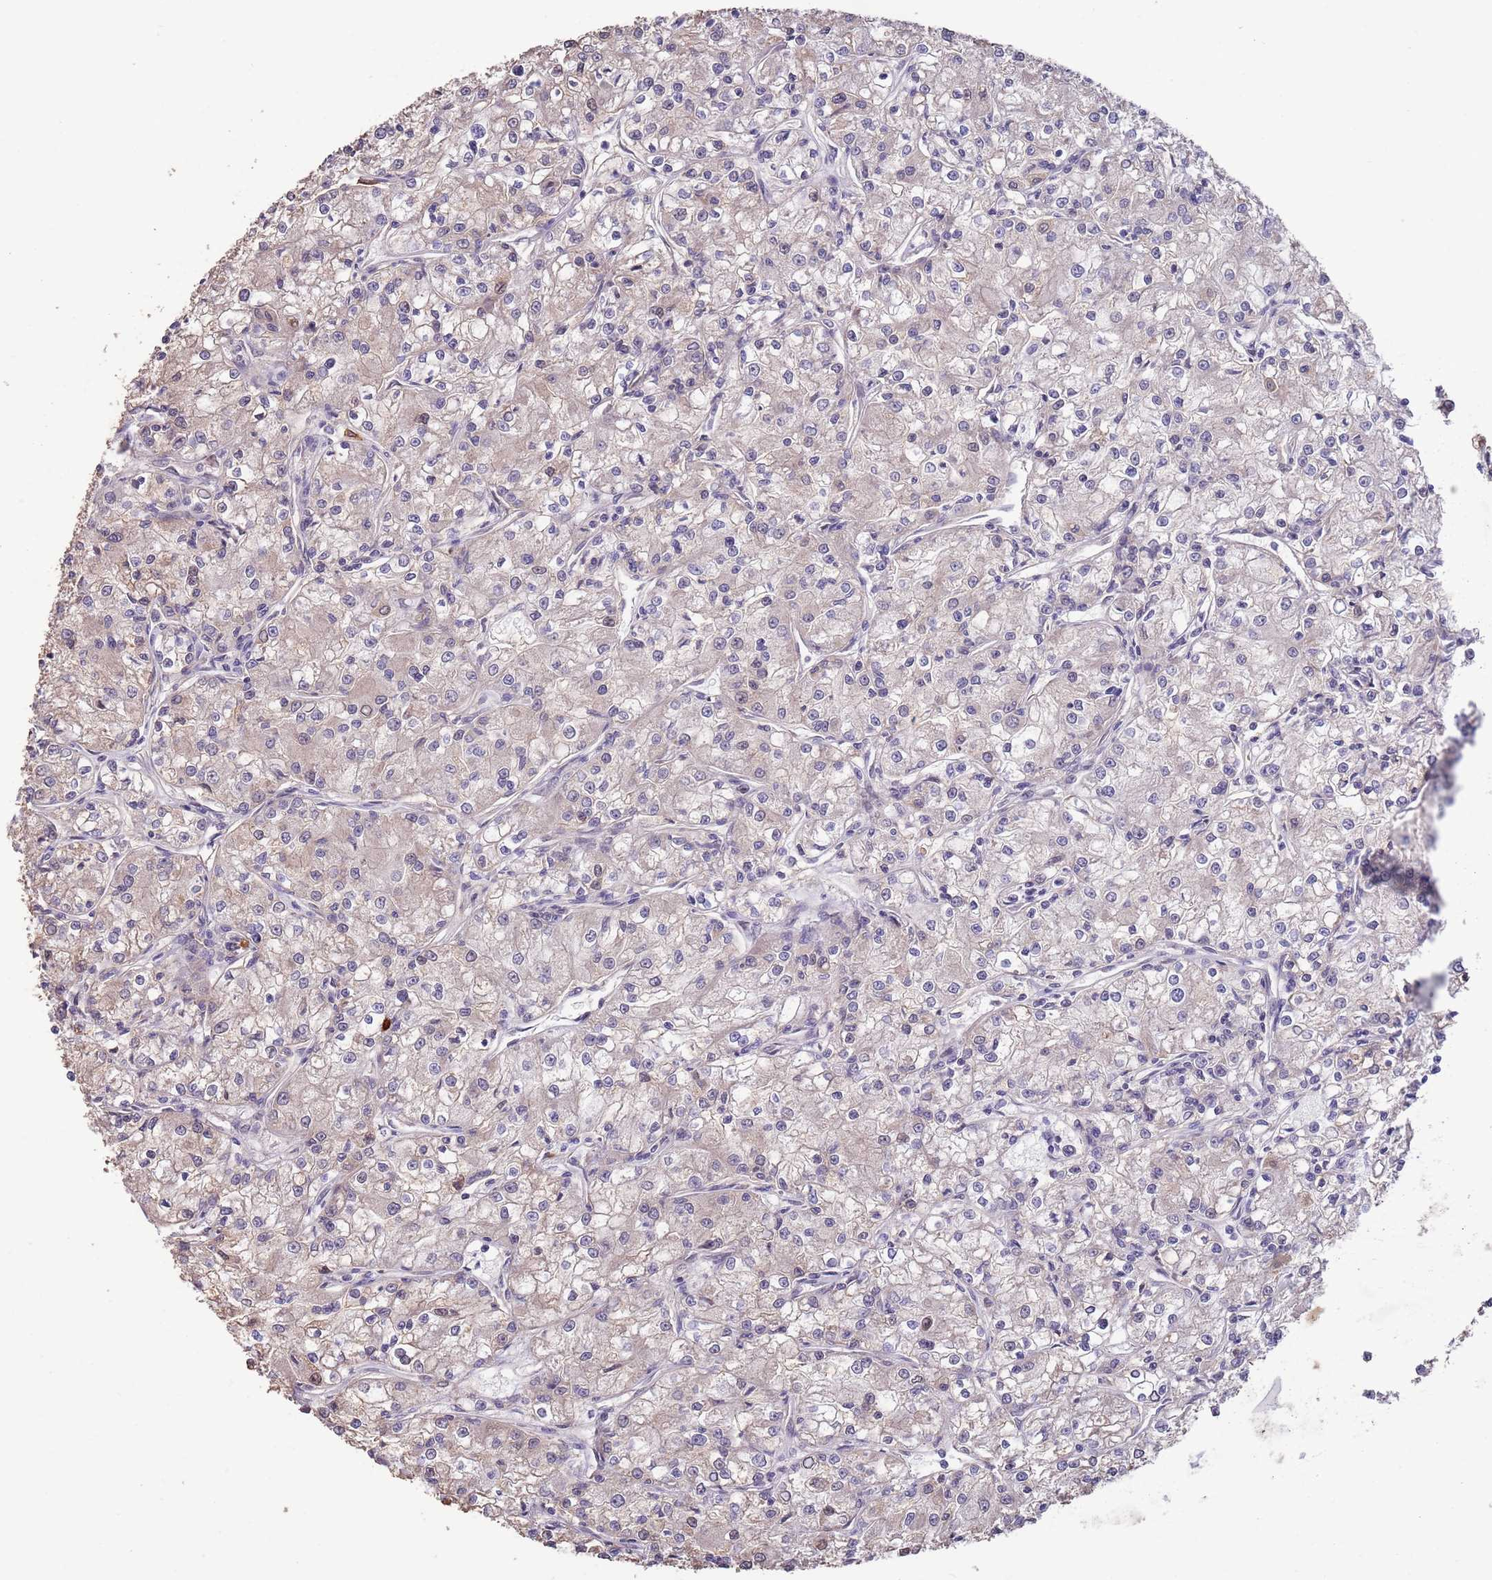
{"staining": {"intensity": "weak", "quantity": "25%-75%", "location": "cytoplasmic/membranous"}, "tissue": "renal cancer", "cell_type": "Tumor cells", "image_type": "cancer", "snomed": [{"axis": "morphology", "description": "Adenocarcinoma, NOS"}, {"axis": "topography", "description": "Kidney"}], "caption": "Renal cancer was stained to show a protein in brown. There is low levels of weak cytoplasmic/membranous expression in approximately 25%-75% of tumor cells. (brown staining indicates protein expression, while blue staining denotes nuclei).", "gene": "MARVELD2", "patient": {"sex": "female", "age": 59}}